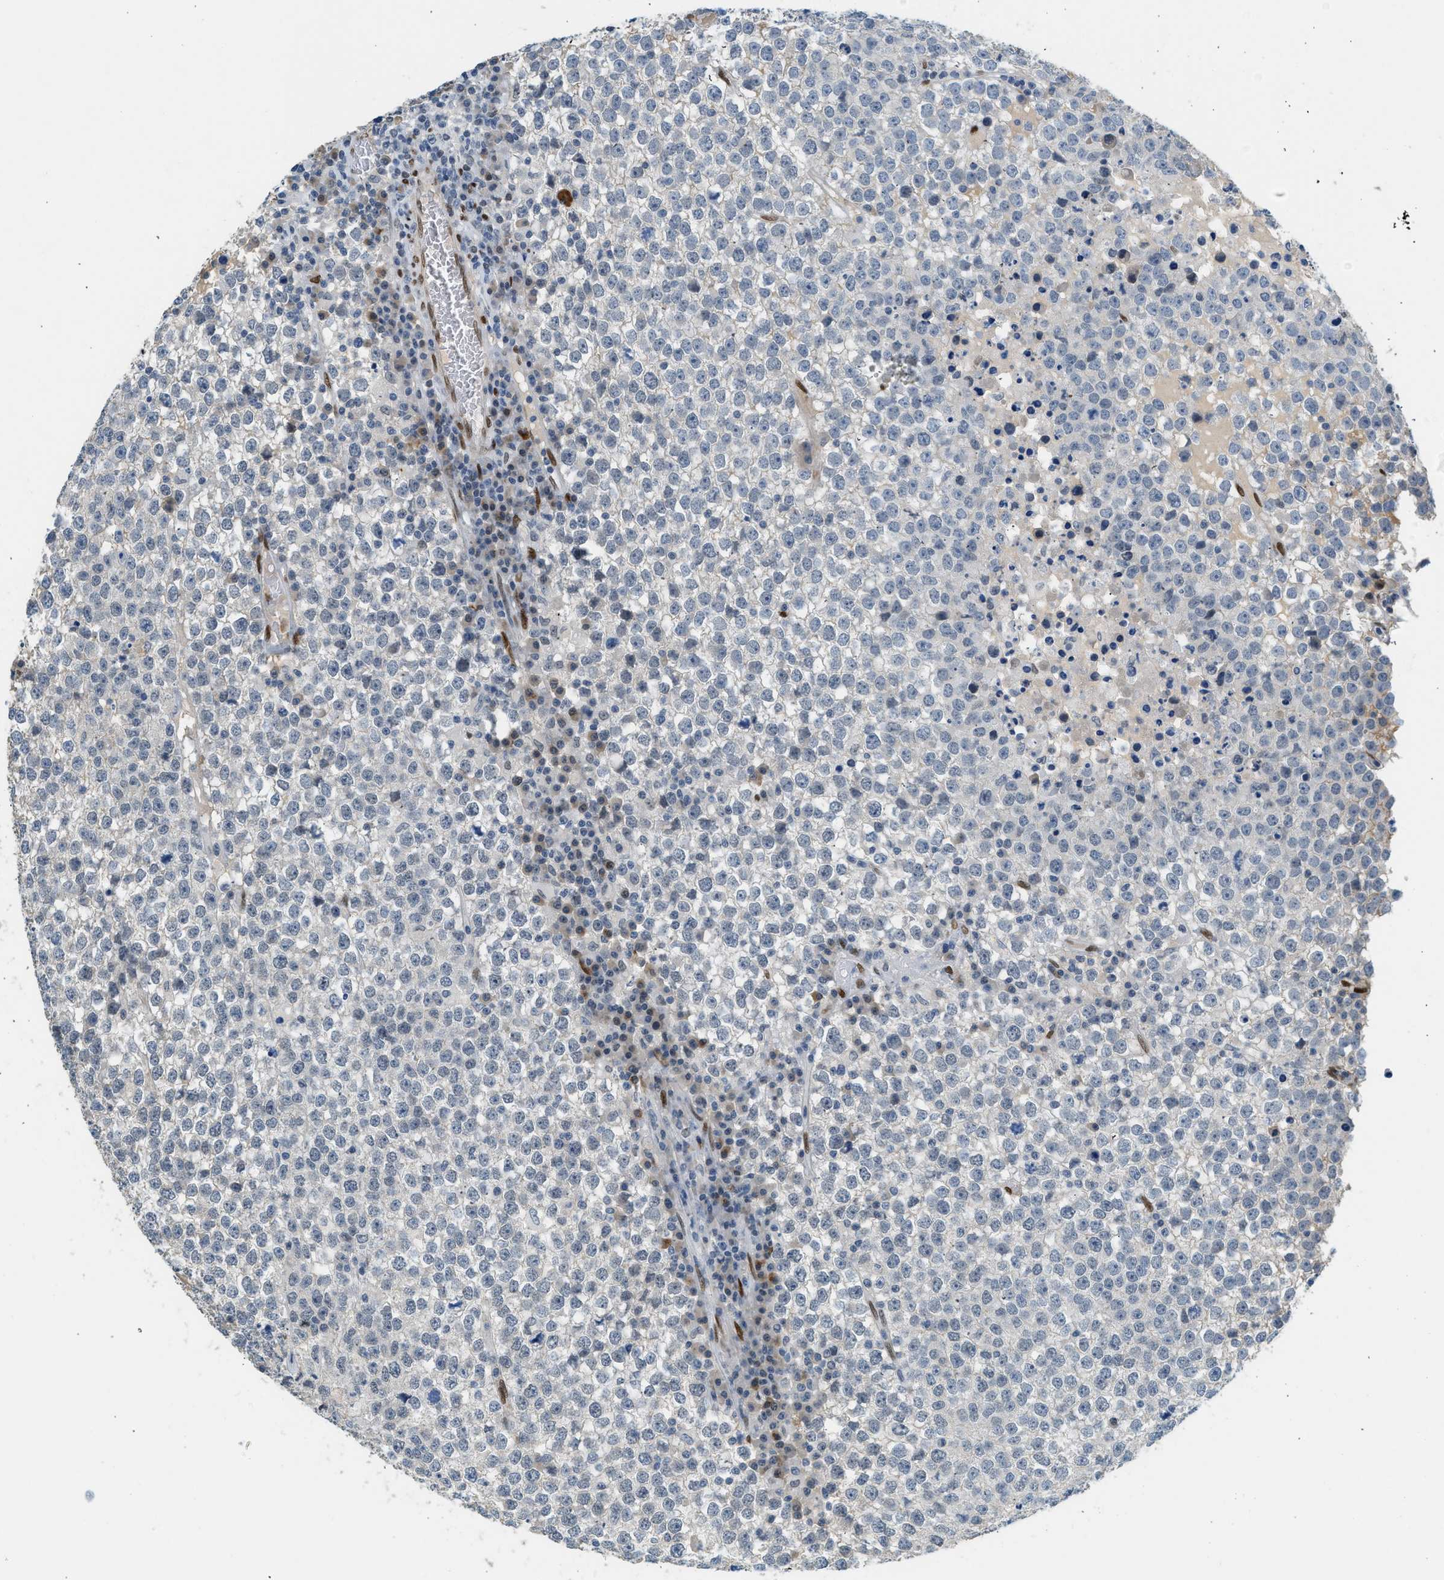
{"staining": {"intensity": "negative", "quantity": "none", "location": "none"}, "tissue": "testis cancer", "cell_type": "Tumor cells", "image_type": "cancer", "snomed": [{"axis": "morphology", "description": "Seminoma, NOS"}, {"axis": "topography", "description": "Testis"}], "caption": "IHC image of neoplastic tissue: human testis cancer stained with DAB displays no significant protein staining in tumor cells.", "gene": "ZBTB20", "patient": {"sex": "male", "age": 65}}